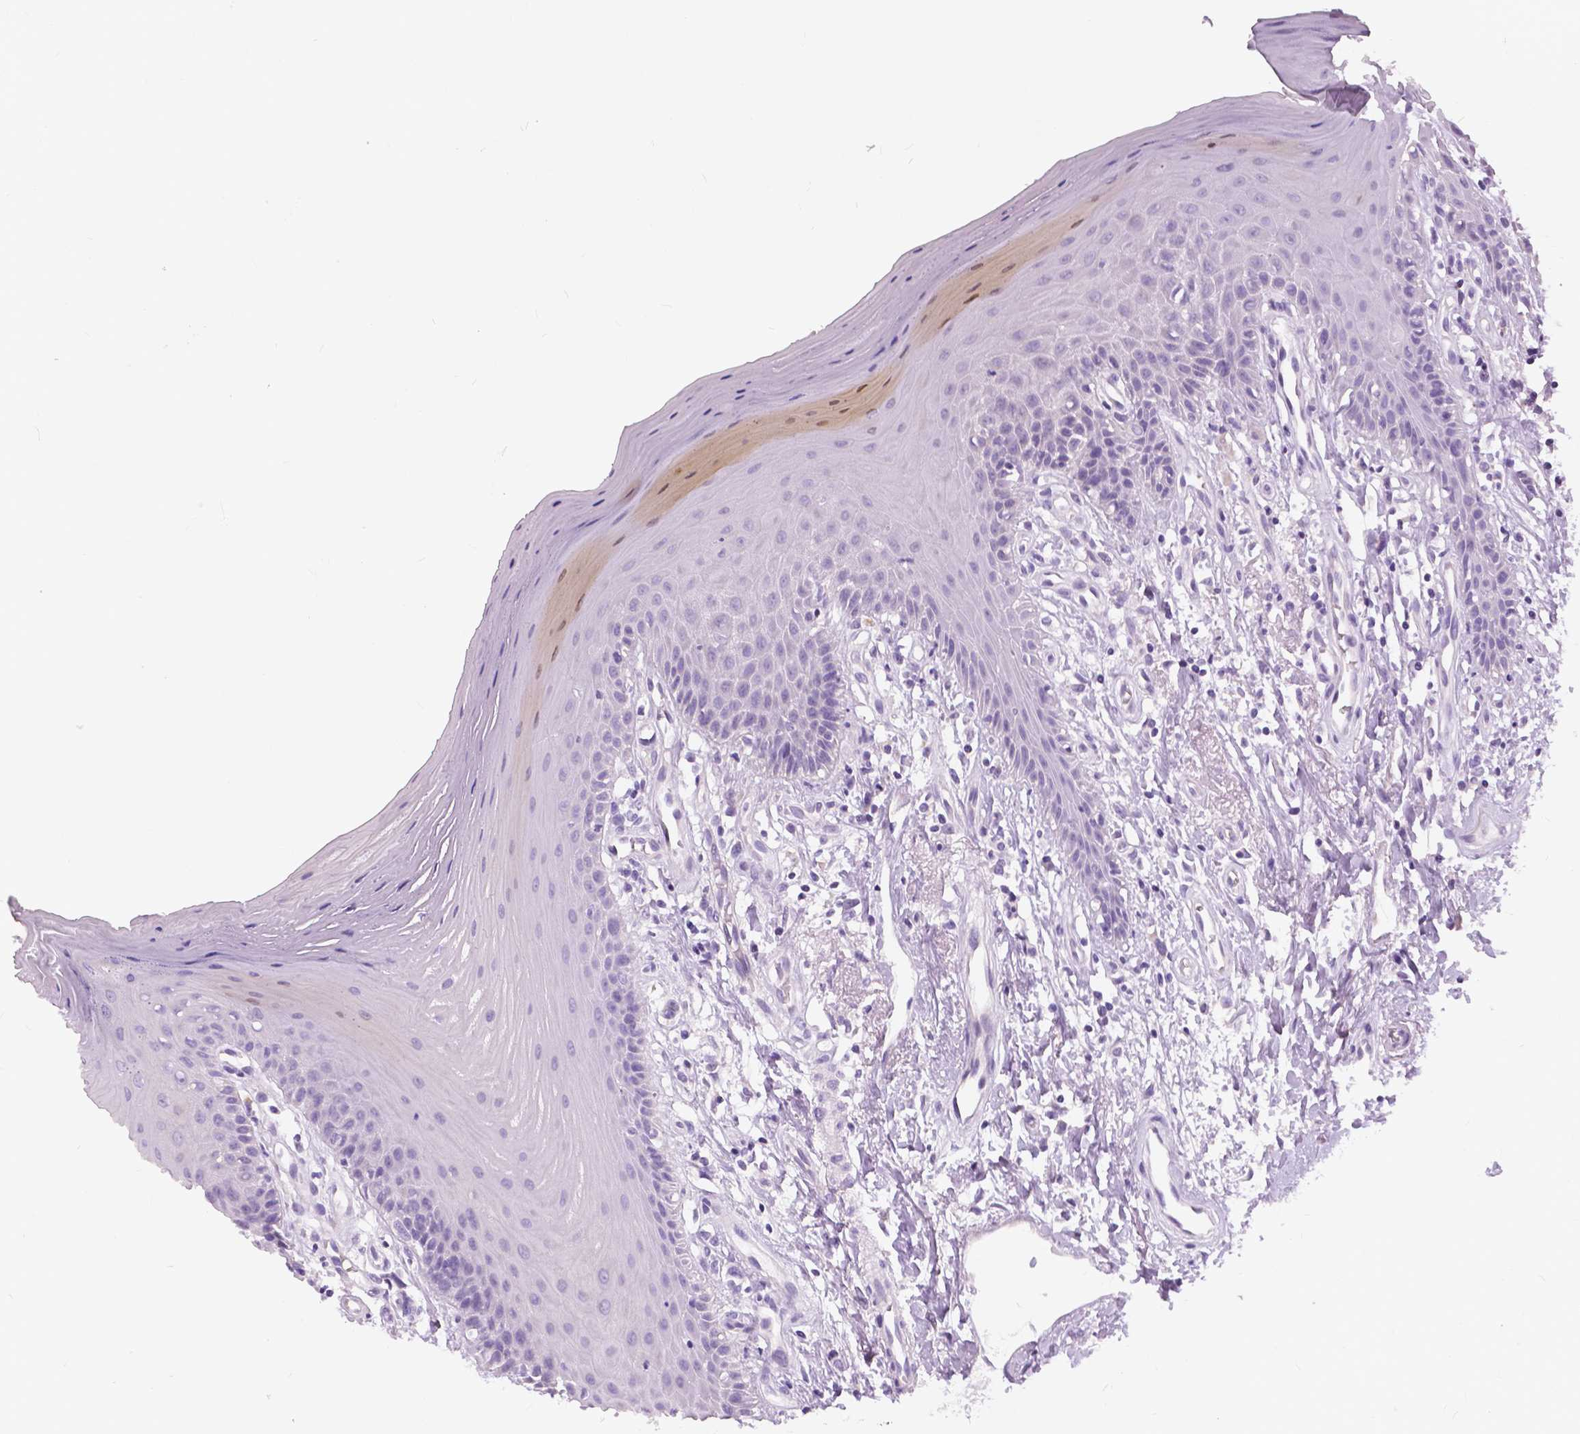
{"staining": {"intensity": "negative", "quantity": "none", "location": "none"}, "tissue": "oral mucosa", "cell_type": "Squamous epithelial cells", "image_type": "normal", "snomed": [{"axis": "morphology", "description": "Normal tissue, NOS"}, {"axis": "morphology", "description": "Normal morphology"}, {"axis": "topography", "description": "Oral tissue"}], "caption": "High magnification brightfield microscopy of unremarkable oral mucosa stained with DAB (brown) and counterstained with hematoxylin (blue): squamous epithelial cells show no significant positivity.", "gene": "TP53TG5", "patient": {"sex": "female", "age": 76}}